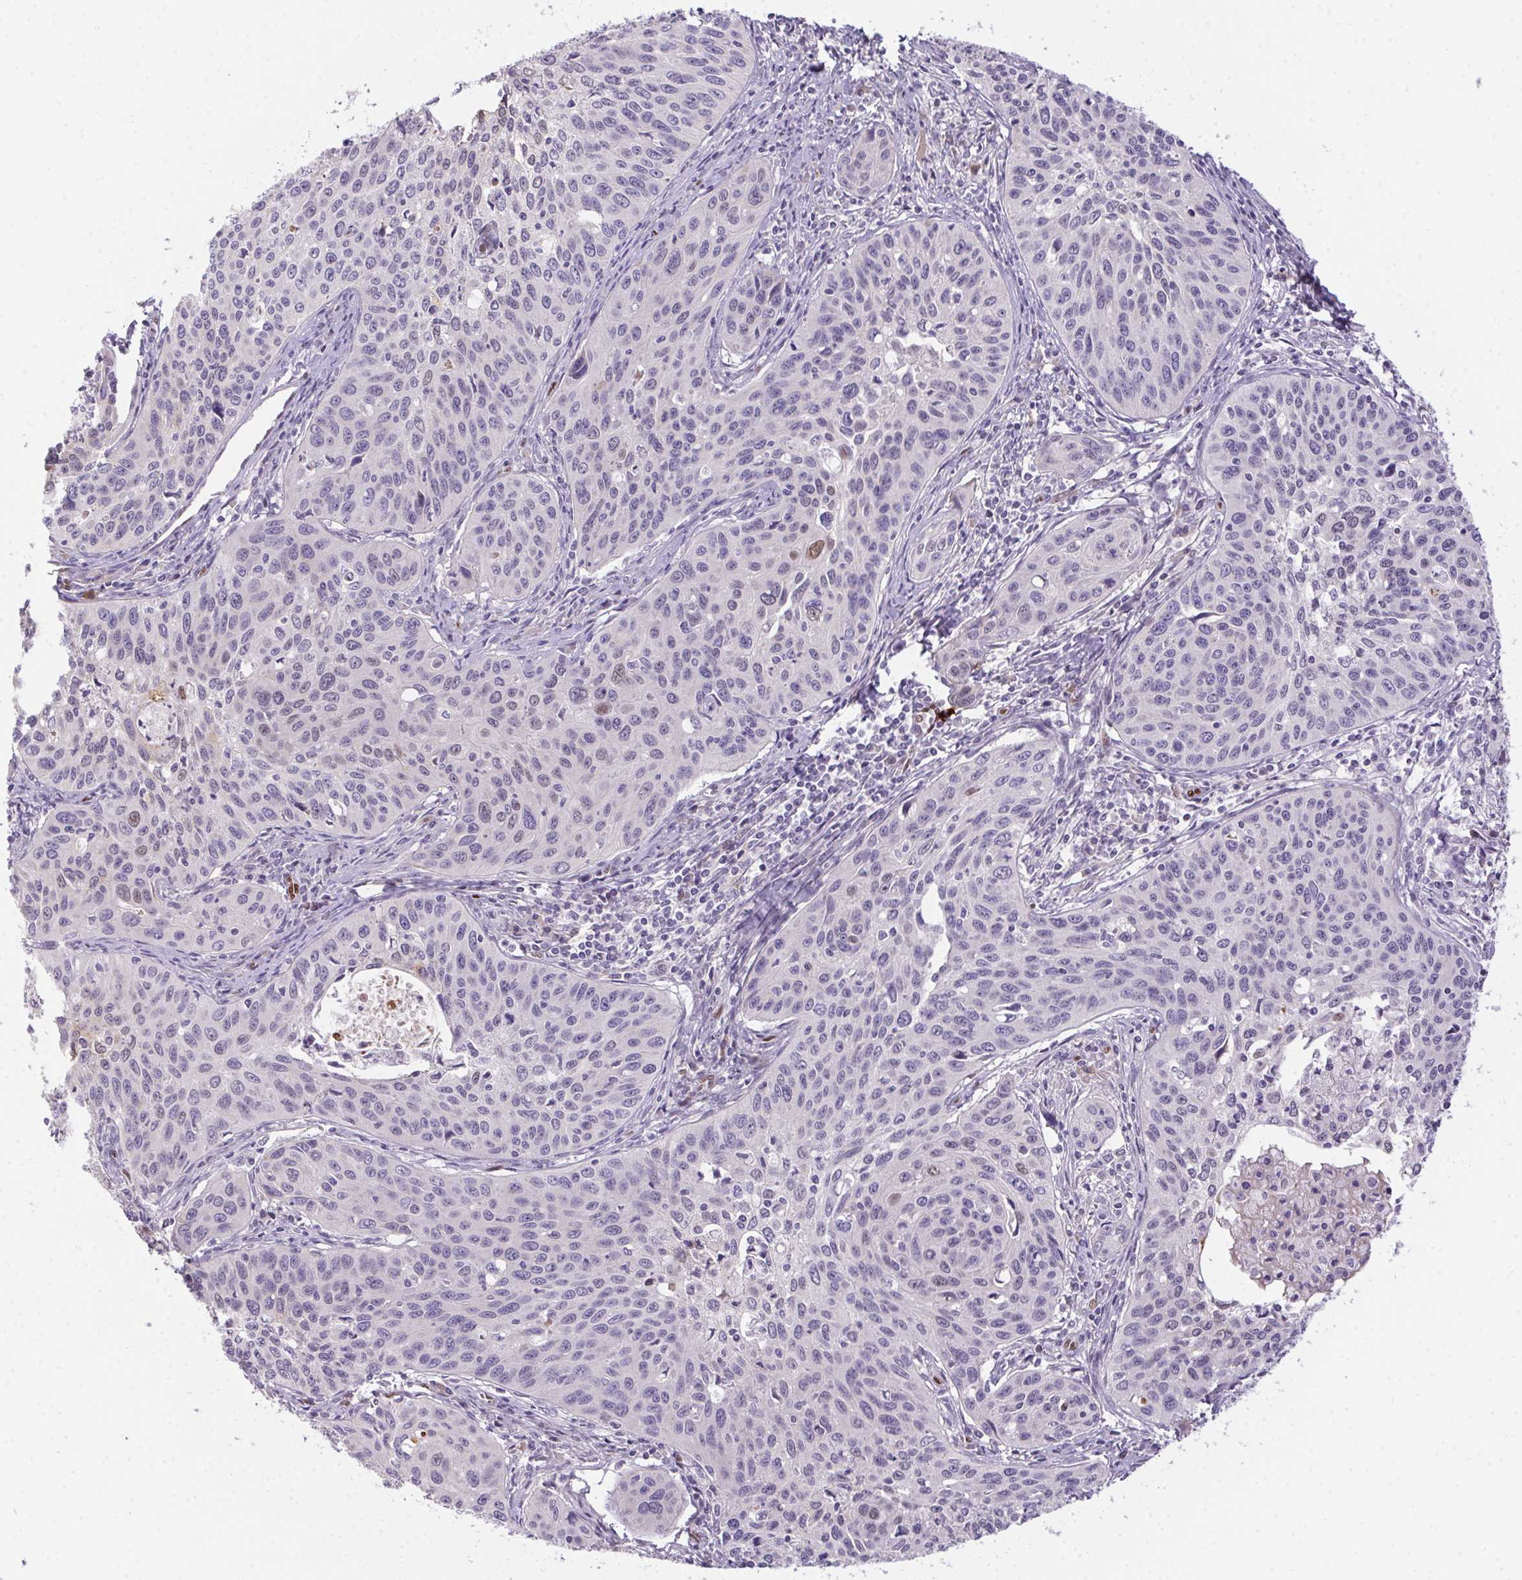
{"staining": {"intensity": "negative", "quantity": "none", "location": "none"}, "tissue": "cervical cancer", "cell_type": "Tumor cells", "image_type": "cancer", "snomed": [{"axis": "morphology", "description": "Squamous cell carcinoma, NOS"}, {"axis": "topography", "description": "Cervix"}], "caption": "Immunohistochemical staining of human squamous cell carcinoma (cervical) exhibits no significant staining in tumor cells.", "gene": "SP9", "patient": {"sex": "female", "age": 31}}